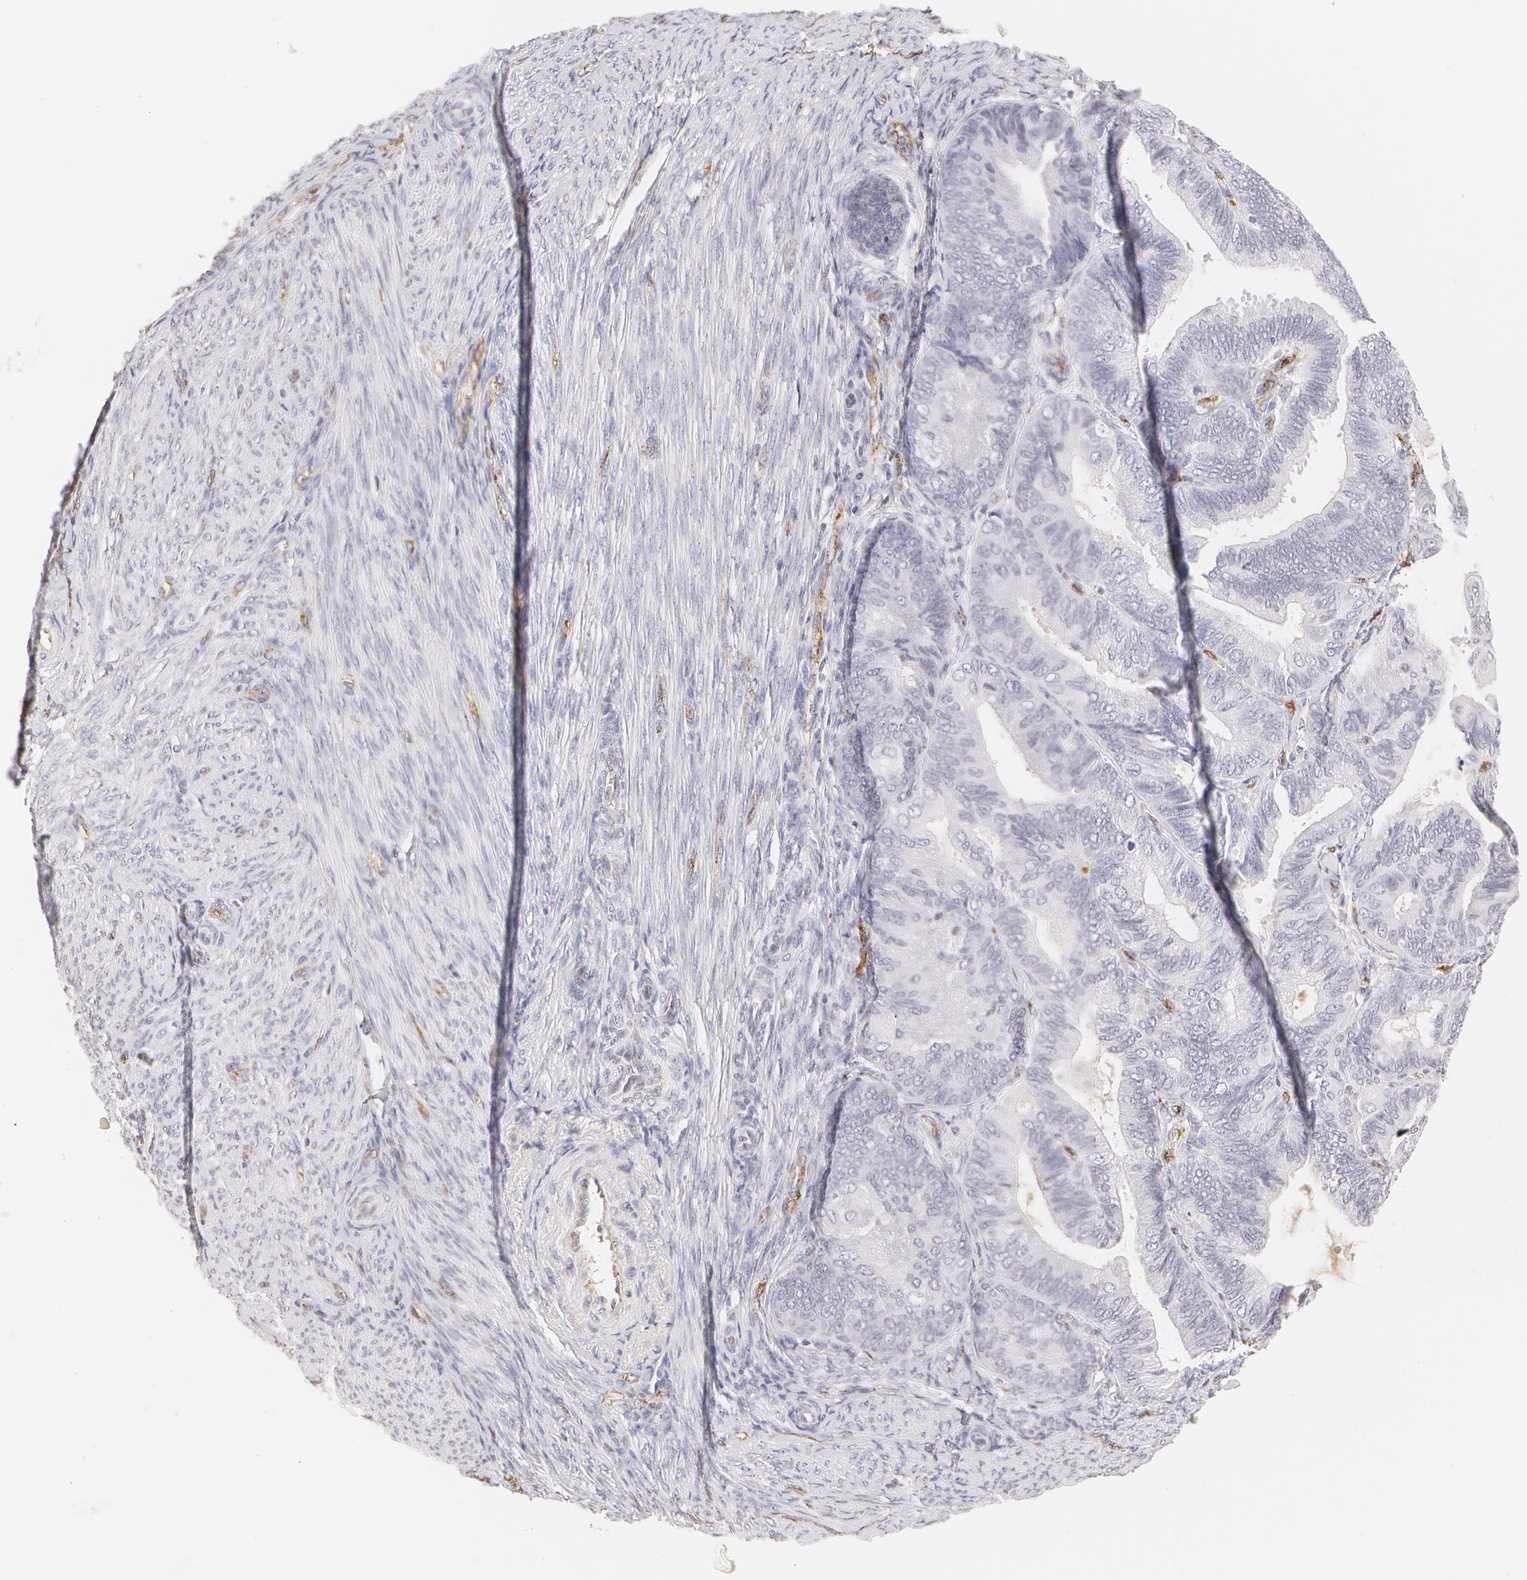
{"staining": {"intensity": "negative", "quantity": "none", "location": "none"}, "tissue": "endometrial cancer", "cell_type": "Tumor cells", "image_type": "cancer", "snomed": [{"axis": "morphology", "description": "Adenocarcinoma, NOS"}, {"axis": "topography", "description": "Endometrium"}], "caption": "This is an immunohistochemistry histopathology image of endometrial cancer (adenocarcinoma). There is no positivity in tumor cells.", "gene": "VWF", "patient": {"sex": "female", "age": 63}}